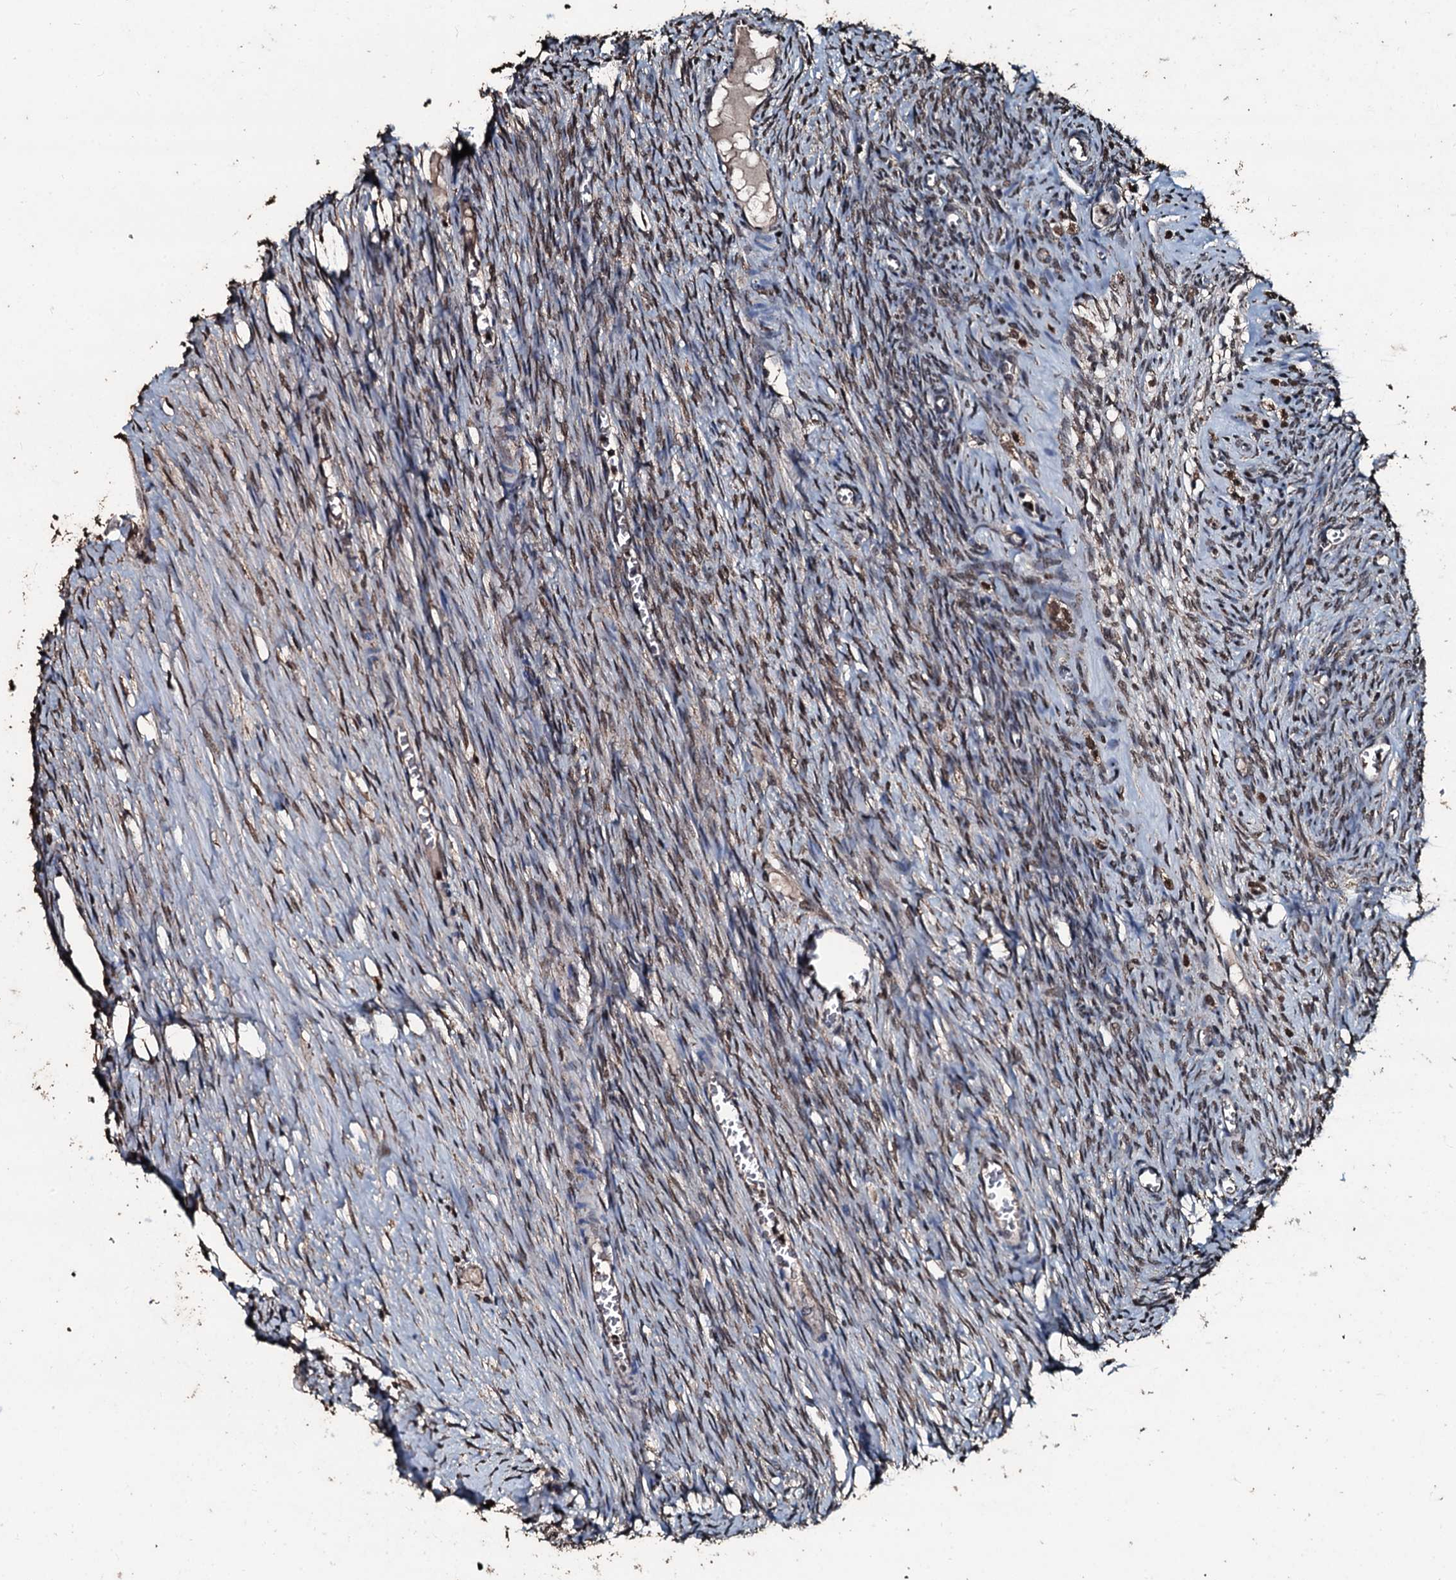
{"staining": {"intensity": "moderate", "quantity": ">75%", "location": "cytoplasmic/membranous"}, "tissue": "ovary", "cell_type": "Follicle cells", "image_type": "normal", "snomed": [{"axis": "morphology", "description": "Normal tissue, NOS"}, {"axis": "topography", "description": "Ovary"}], "caption": "Protein staining of normal ovary exhibits moderate cytoplasmic/membranous positivity in approximately >75% of follicle cells.", "gene": "FAAP24", "patient": {"sex": "female", "age": 44}}